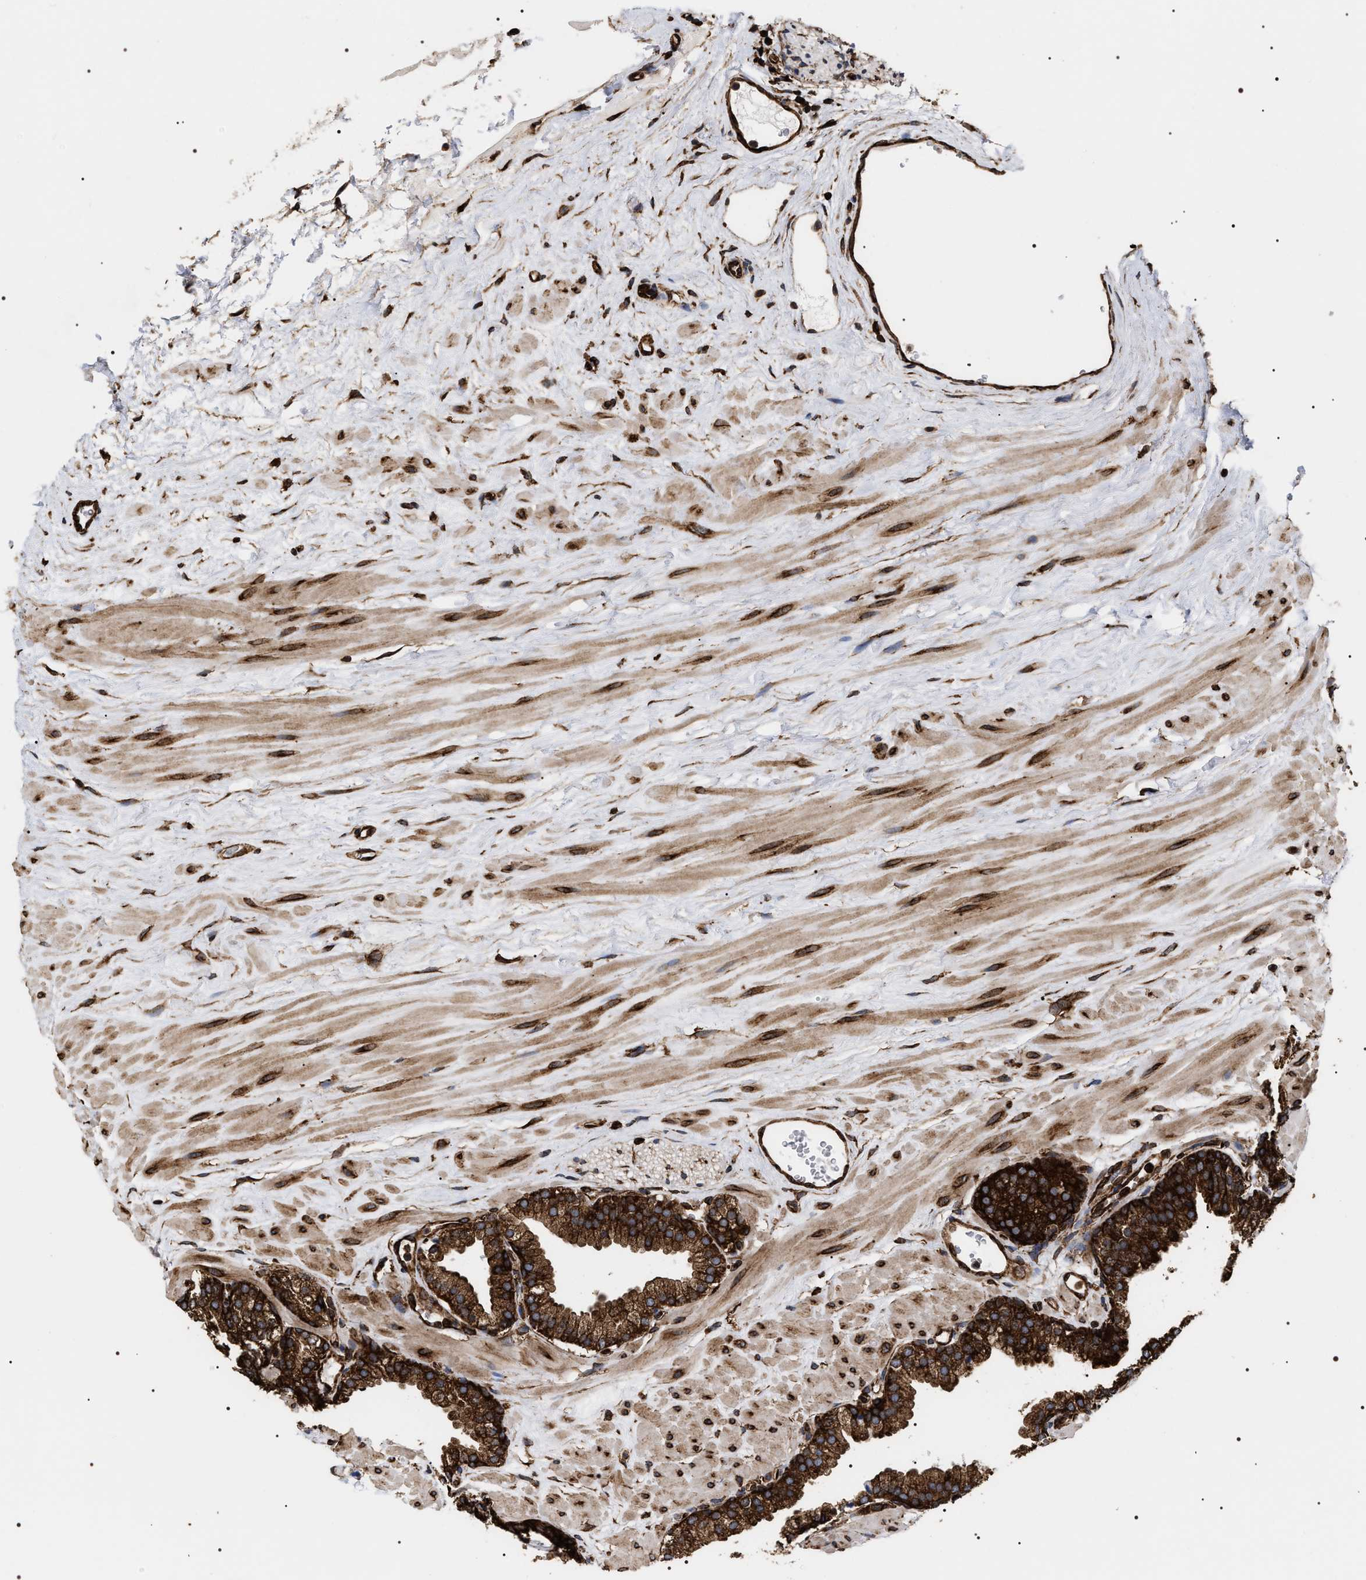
{"staining": {"intensity": "strong", "quantity": ">75%", "location": "cytoplasmic/membranous"}, "tissue": "prostate", "cell_type": "Glandular cells", "image_type": "normal", "snomed": [{"axis": "morphology", "description": "Normal tissue, NOS"}, {"axis": "morphology", "description": "Urothelial carcinoma, Low grade"}, {"axis": "topography", "description": "Urinary bladder"}, {"axis": "topography", "description": "Prostate"}], "caption": "Immunohistochemical staining of benign human prostate shows strong cytoplasmic/membranous protein expression in approximately >75% of glandular cells. (DAB (3,3'-diaminobenzidine) = brown stain, brightfield microscopy at high magnification).", "gene": "SERBP1", "patient": {"sex": "male", "age": 60}}